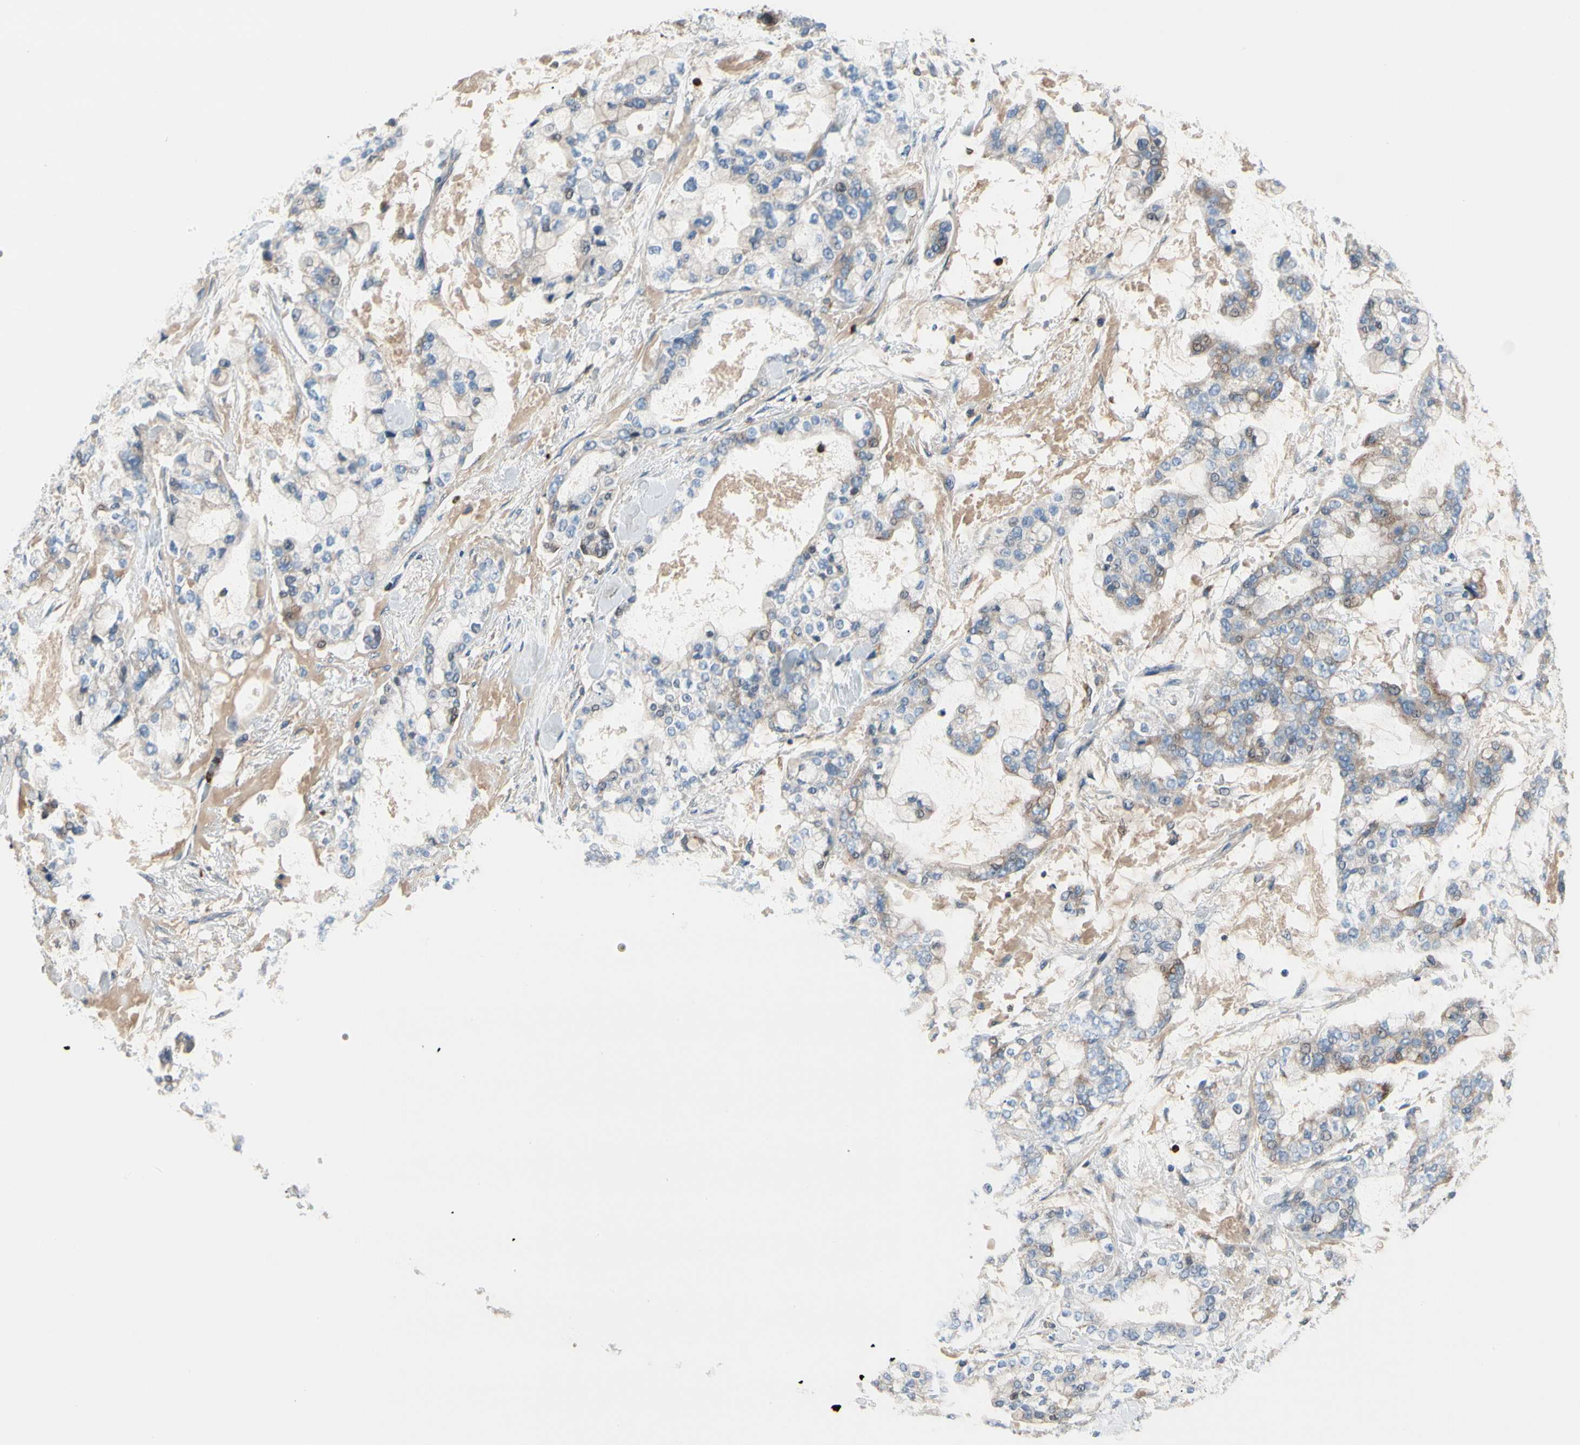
{"staining": {"intensity": "moderate", "quantity": "<25%", "location": "cytoplasmic/membranous"}, "tissue": "stomach cancer", "cell_type": "Tumor cells", "image_type": "cancer", "snomed": [{"axis": "morphology", "description": "Normal tissue, NOS"}, {"axis": "morphology", "description": "Adenocarcinoma, NOS"}, {"axis": "topography", "description": "Stomach, upper"}, {"axis": "topography", "description": "Stomach"}], "caption": "Tumor cells show moderate cytoplasmic/membranous staining in about <25% of cells in adenocarcinoma (stomach).", "gene": "HJURP", "patient": {"sex": "male", "age": 76}}